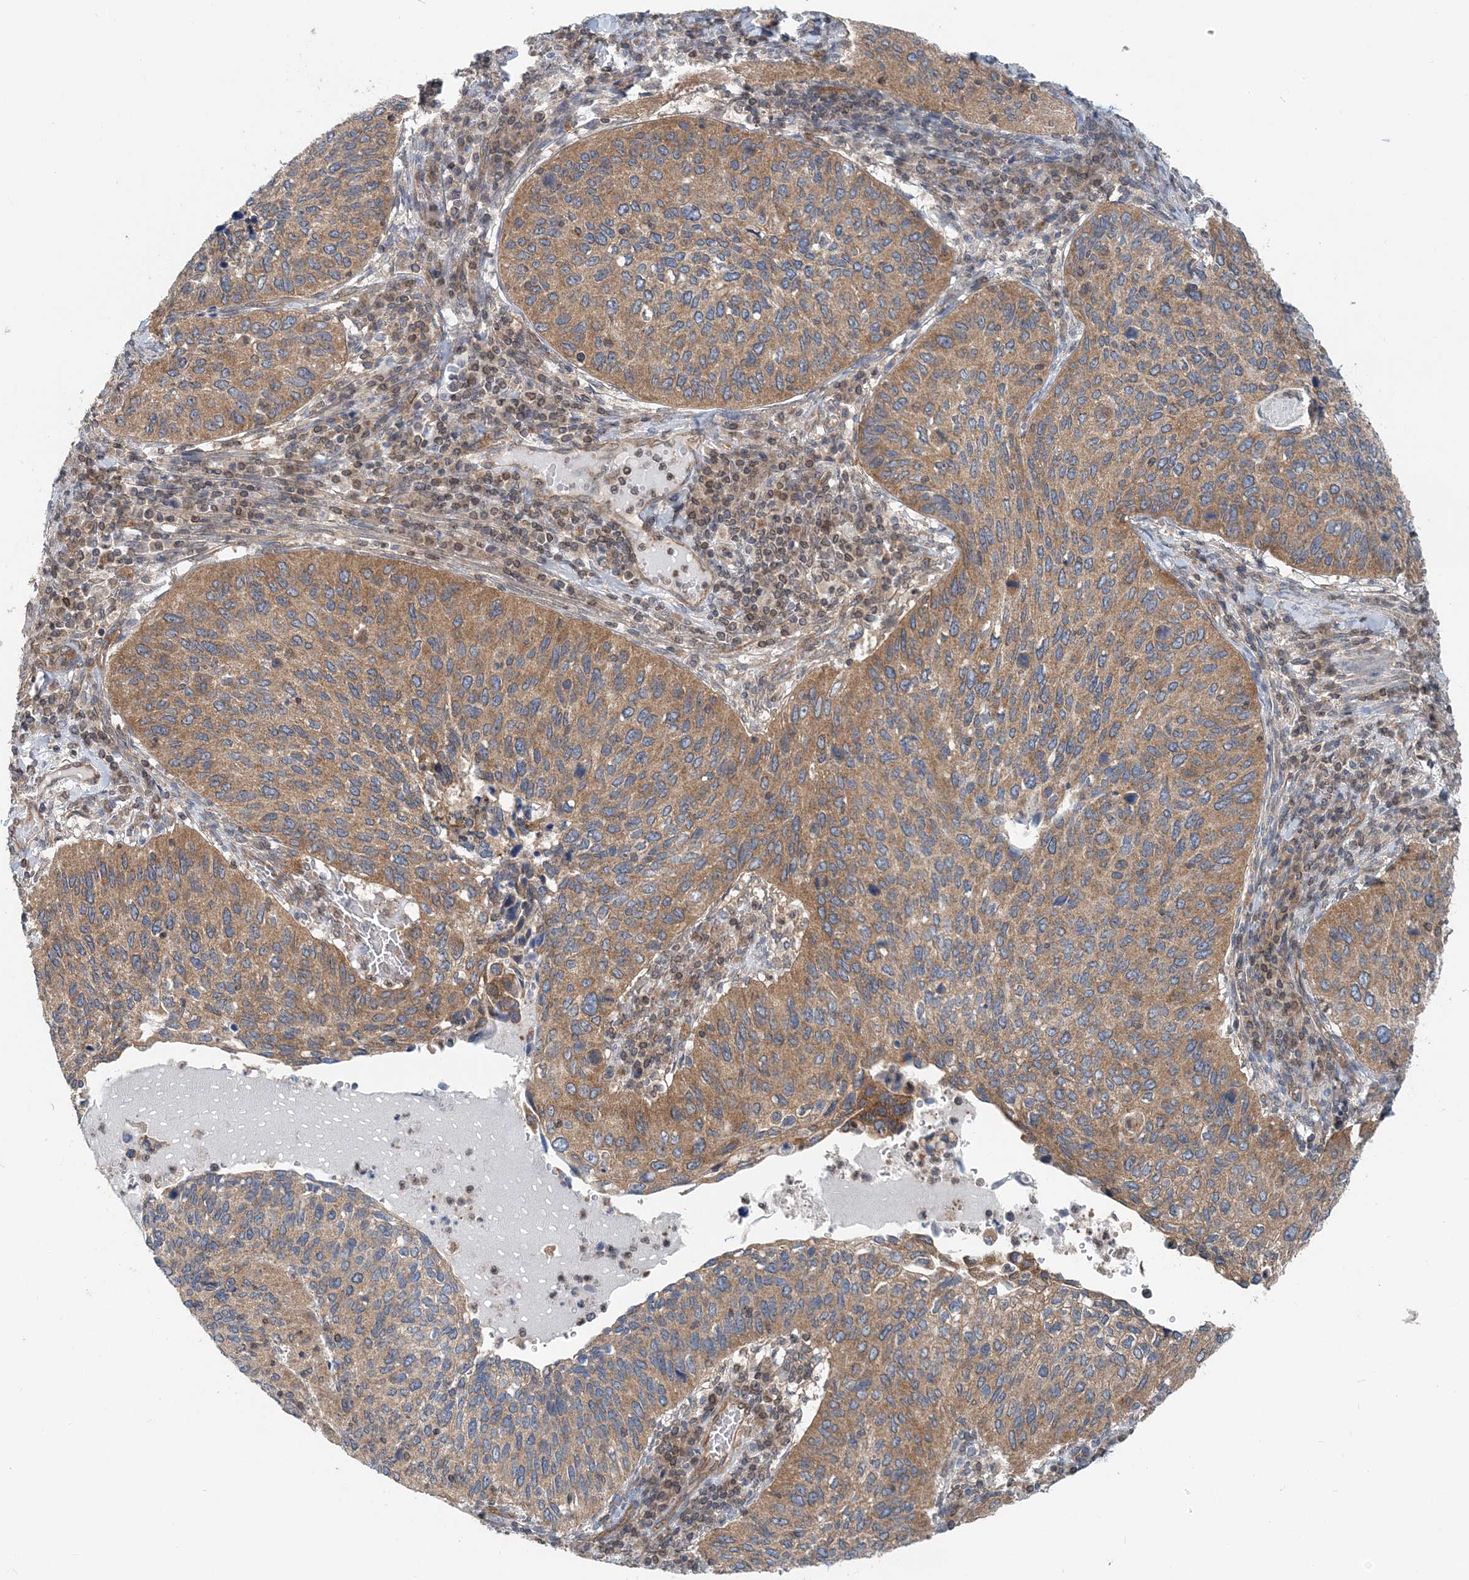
{"staining": {"intensity": "moderate", "quantity": ">75%", "location": "cytoplasmic/membranous"}, "tissue": "cervical cancer", "cell_type": "Tumor cells", "image_type": "cancer", "snomed": [{"axis": "morphology", "description": "Squamous cell carcinoma, NOS"}, {"axis": "topography", "description": "Cervix"}], "caption": "Immunohistochemistry (IHC) staining of cervical cancer, which shows medium levels of moderate cytoplasmic/membranous expression in approximately >75% of tumor cells indicating moderate cytoplasmic/membranous protein expression. The staining was performed using DAB (3,3'-diaminobenzidine) (brown) for protein detection and nuclei were counterstained in hematoxylin (blue).", "gene": "MOB4", "patient": {"sex": "female", "age": 38}}